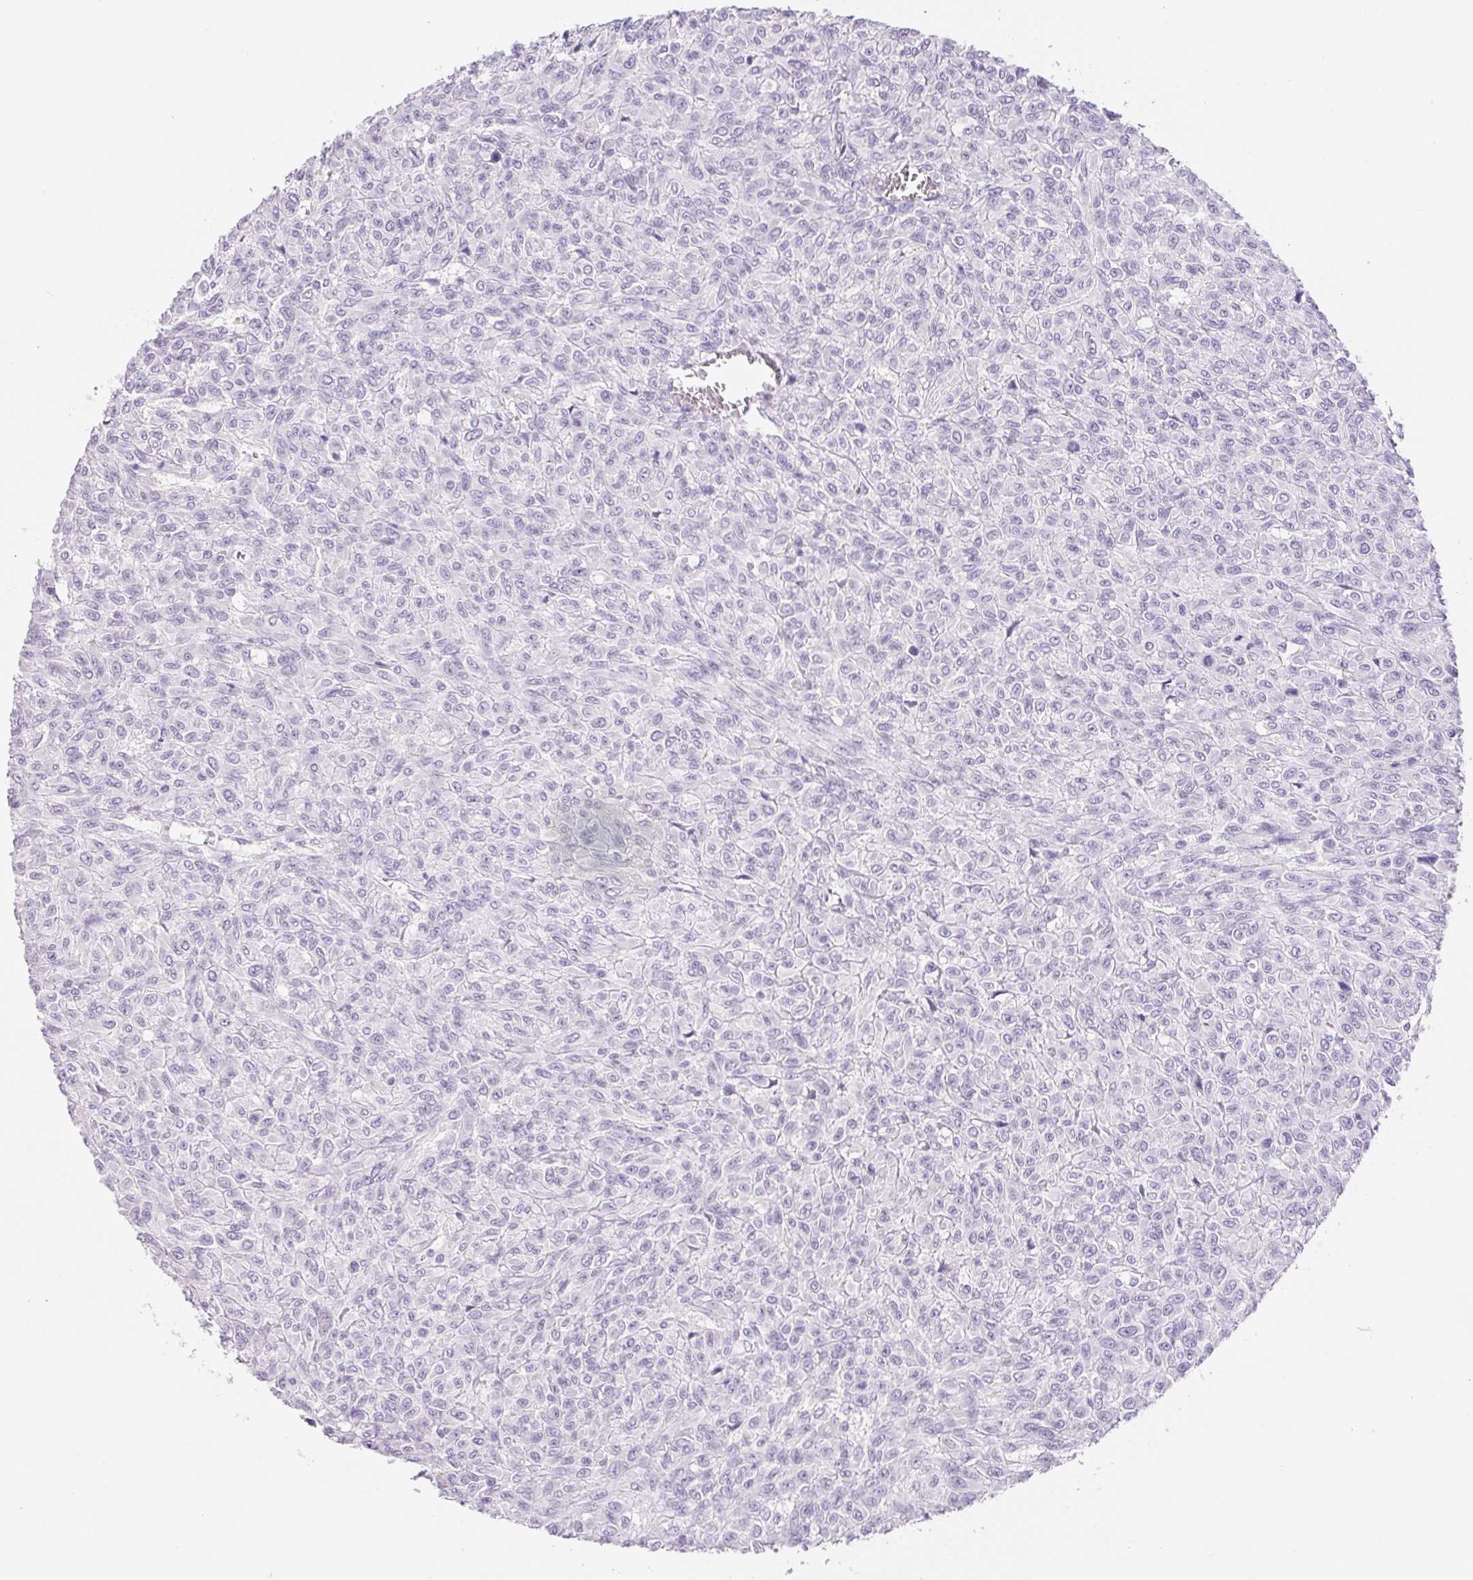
{"staining": {"intensity": "negative", "quantity": "none", "location": "none"}, "tissue": "renal cancer", "cell_type": "Tumor cells", "image_type": "cancer", "snomed": [{"axis": "morphology", "description": "Adenocarcinoma, NOS"}, {"axis": "topography", "description": "Kidney"}], "caption": "IHC of adenocarcinoma (renal) exhibits no staining in tumor cells.", "gene": "ASGR2", "patient": {"sex": "male", "age": 58}}